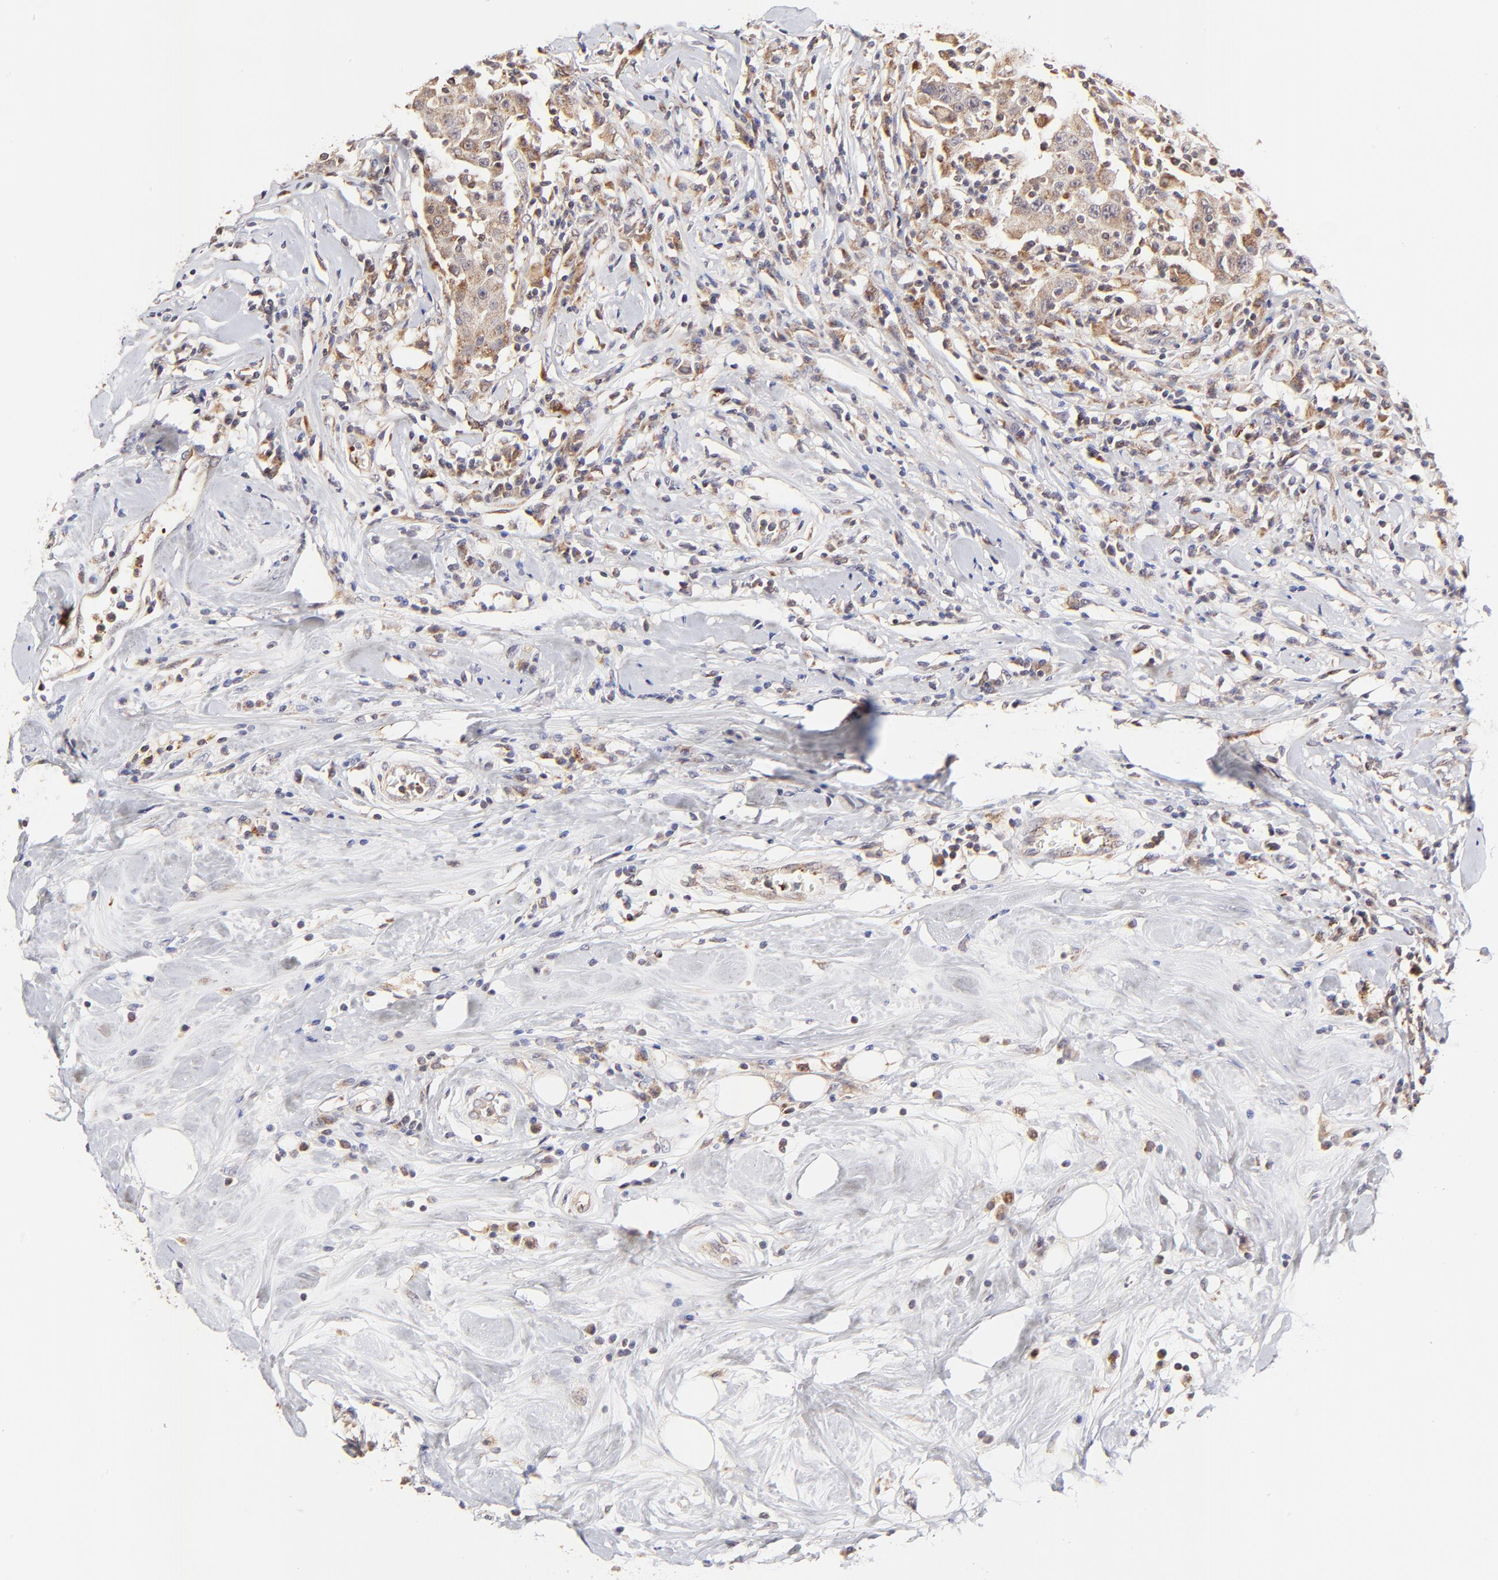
{"staining": {"intensity": "weak", "quantity": ">75%", "location": "cytoplasmic/membranous"}, "tissue": "breast cancer", "cell_type": "Tumor cells", "image_type": "cancer", "snomed": [{"axis": "morphology", "description": "Duct carcinoma"}, {"axis": "topography", "description": "Breast"}], "caption": "Human breast cancer stained for a protein (brown) displays weak cytoplasmic/membranous positive positivity in about >75% of tumor cells.", "gene": "MAP2K7", "patient": {"sex": "female", "age": 27}}